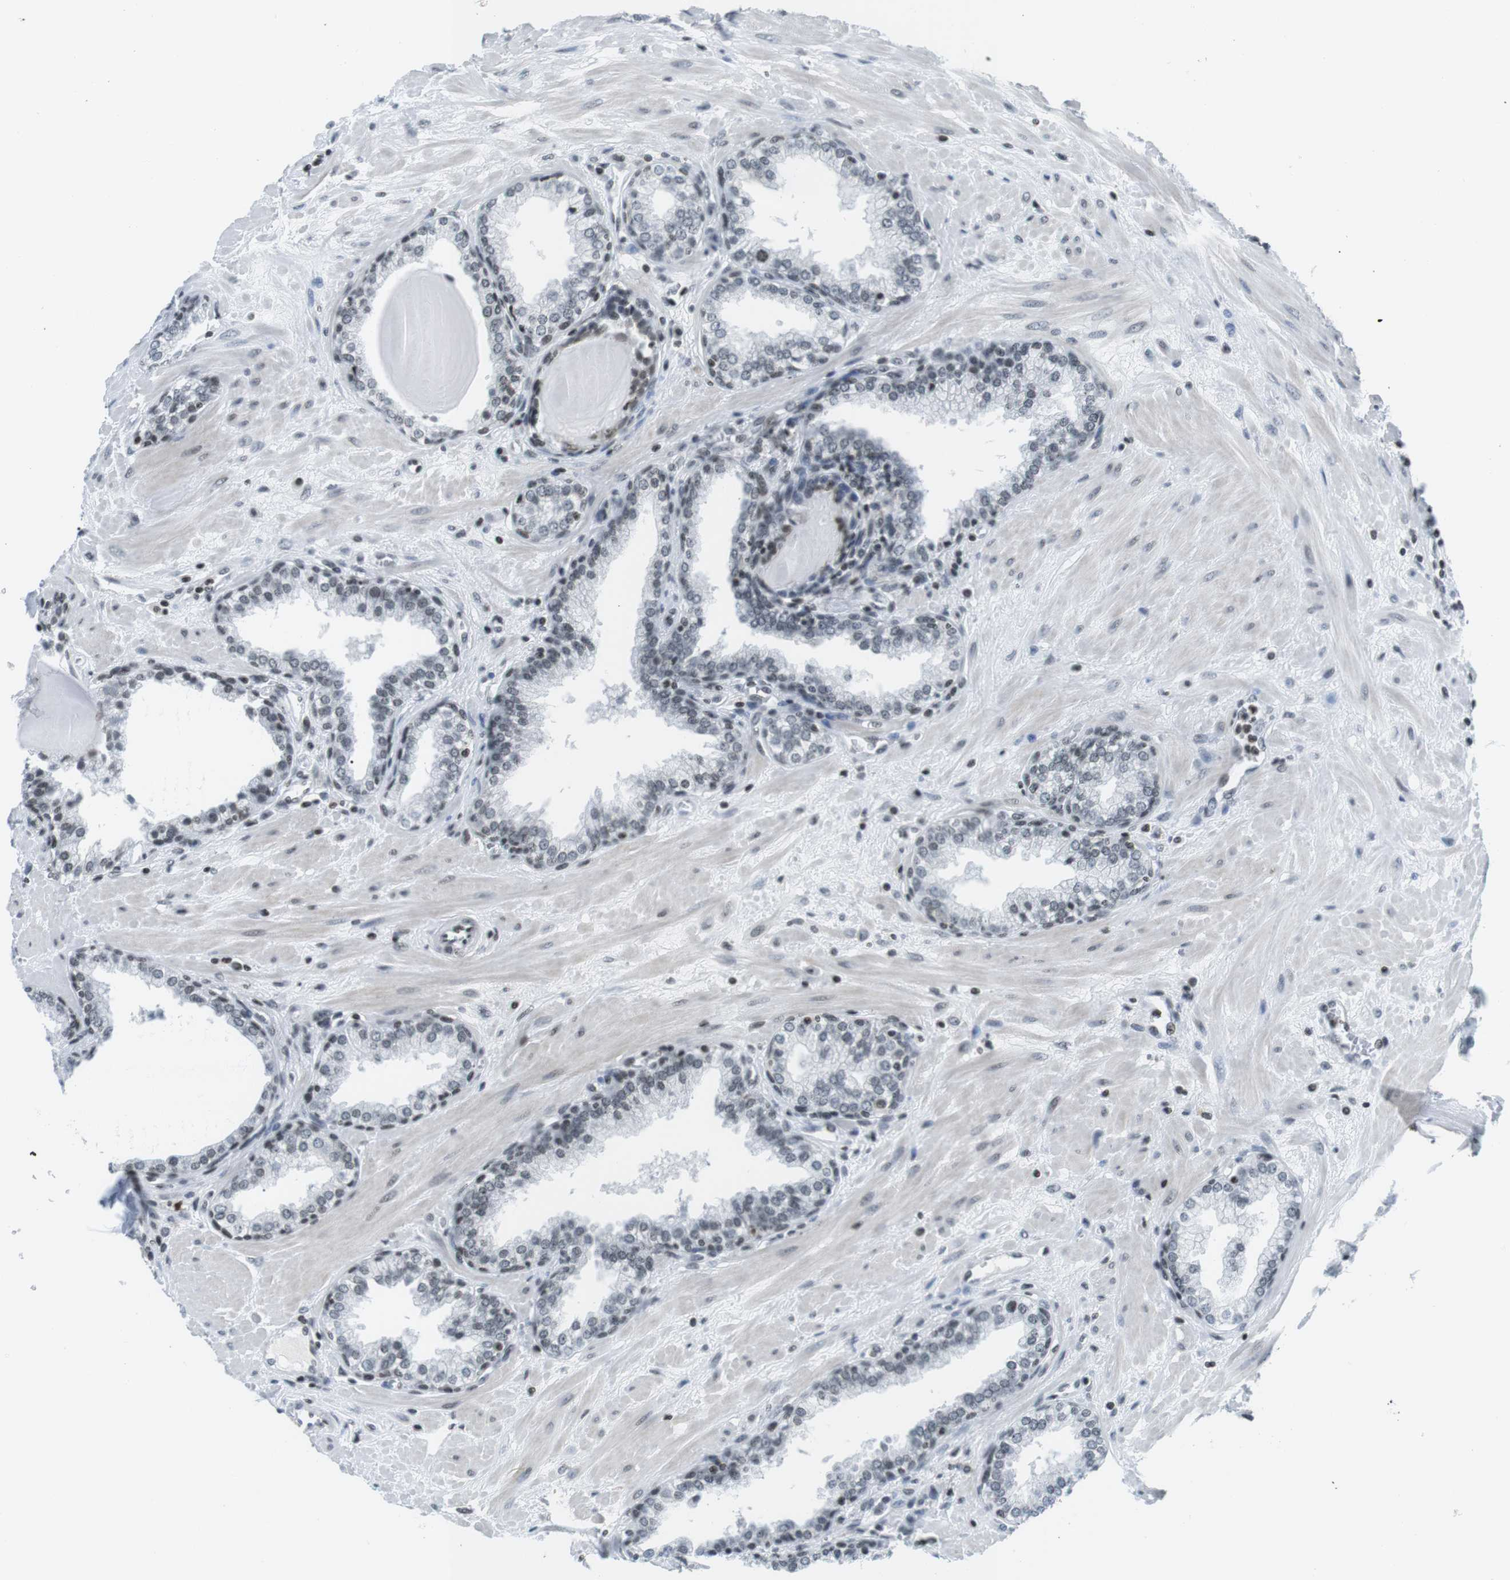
{"staining": {"intensity": "weak", "quantity": "<25%", "location": "nuclear"}, "tissue": "prostate", "cell_type": "Glandular cells", "image_type": "normal", "snomed": [{"axis": "morphology", "description": "Normal tissue, NOS"}, {"axis": "topography", "description": "Prostate"}], "caption": "The photomicrograph demonstrates no staining of glandular cells in unremarkable prostate.", "gene": "E2F2", "patient": {"sex": "male", "age": 51}}